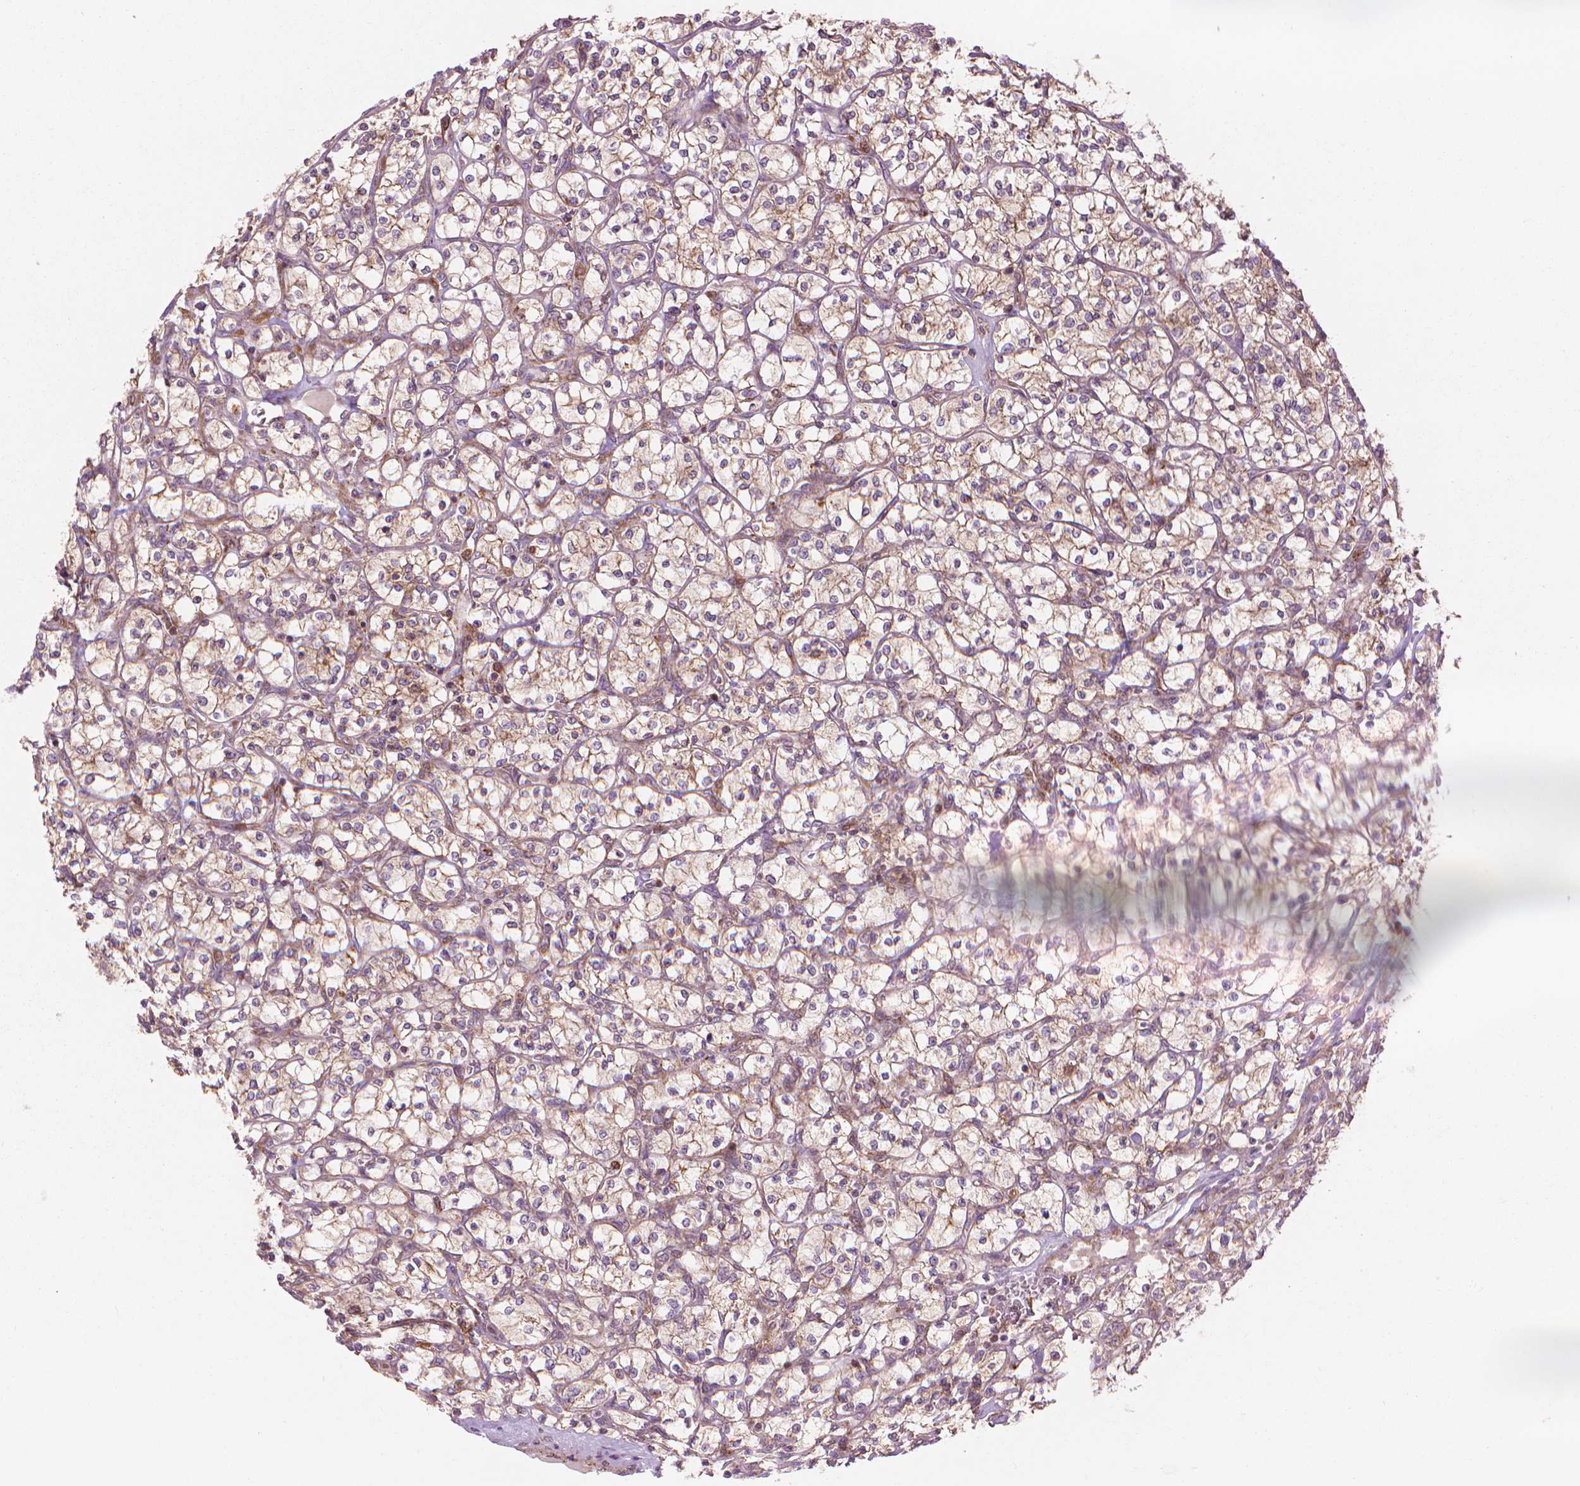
{"staining": {"intensity": "moderate", "quantity": "25%-75%", "location": "cytoplasmic/membranous"}, "tissue": "renal cancer", "cell_type": "Tumor cells", "image_type": "cancer", "snomed": [{"axis": "morphology", "description": "Adenocarcinoma, NOS"}, {"axis": "topography", "description": "Kidney"}], "caption": "Renal adenocarcinoma was stained to show a protein in brown. There is medium levels of moderate cytoplasmic/membranous positivity in approximately 25%-75% of tumor cells.", "gene": "VARS2", "patient": {"sex": "female", "age": 64}}